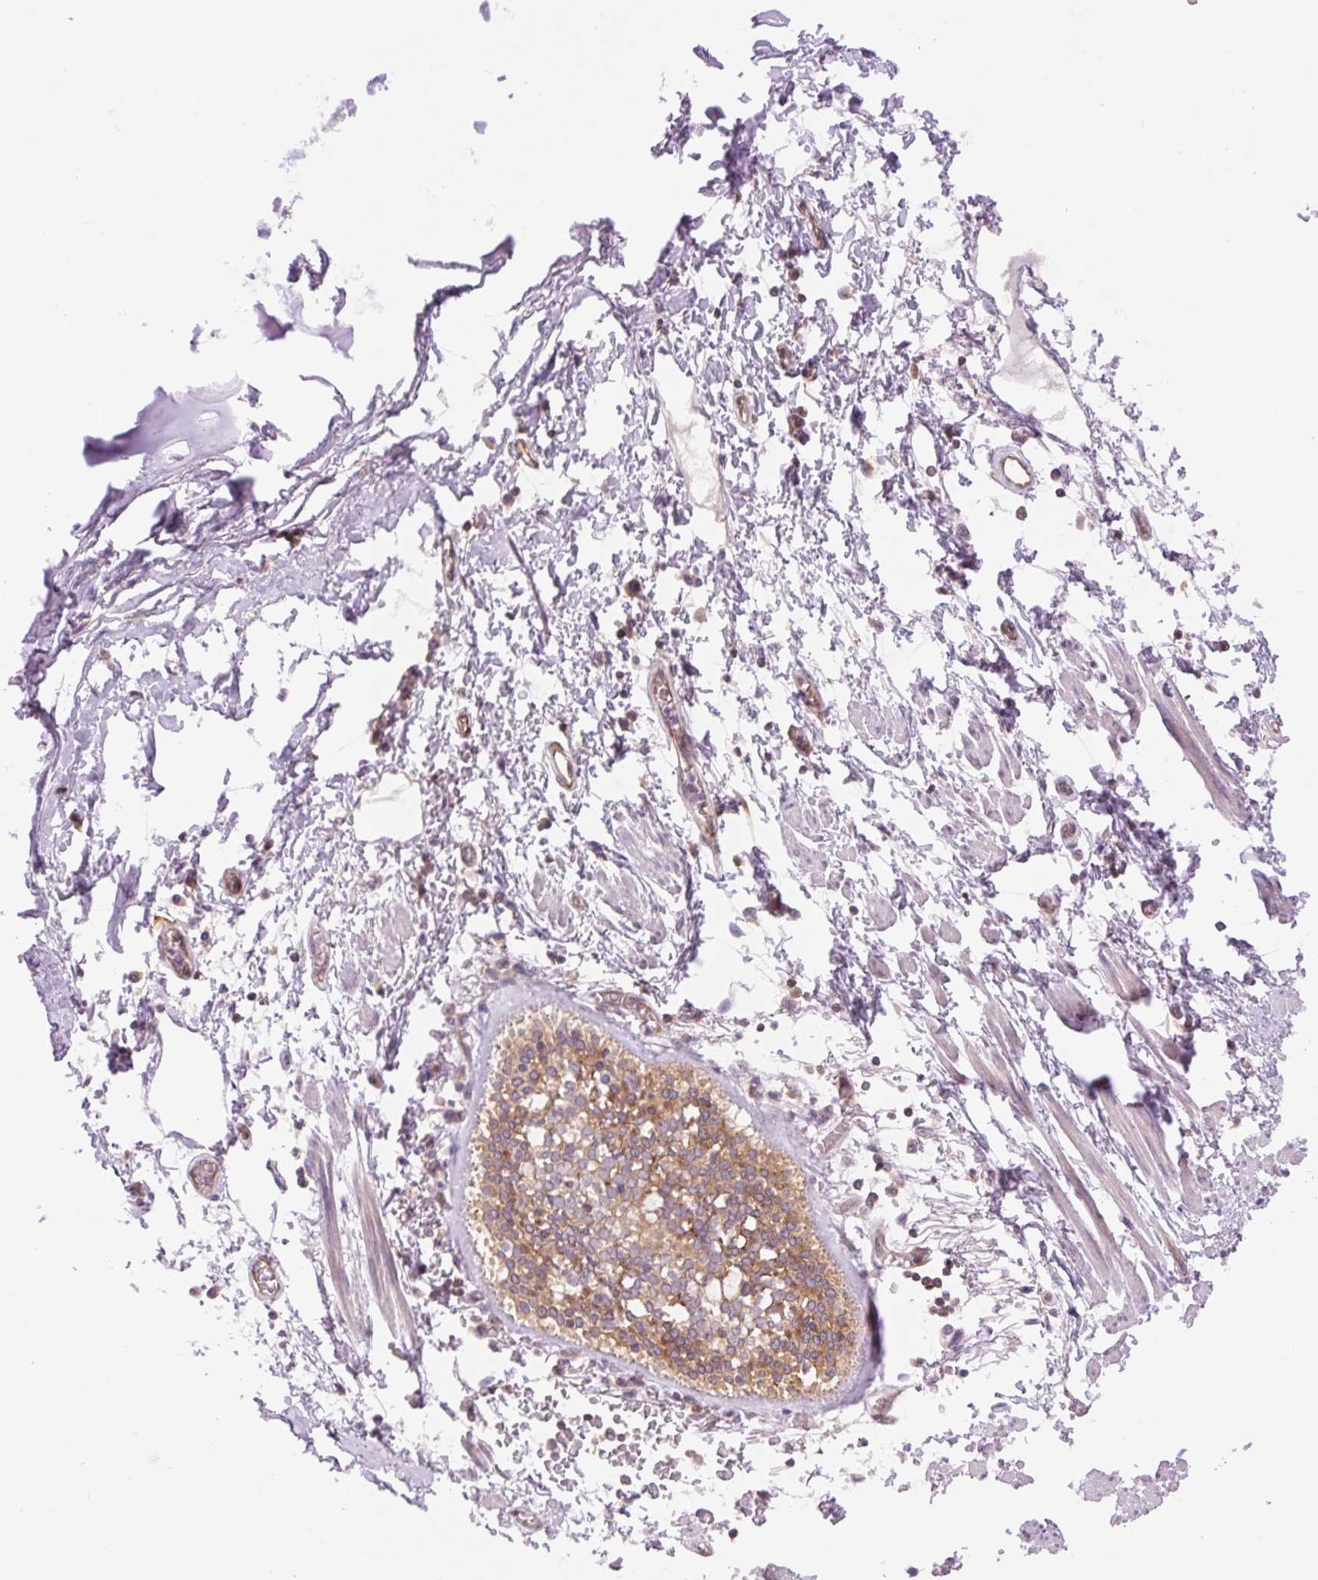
{"staining": {"intensity": "negative", "quantity": "none", "location": "none"}, "tissue": "adipose tissue", "cell_type": "Adipocytes", "image_type": "normal", "snomed": [{"axis": "morphology", "description": "Normal tissue, NOS"}, {"axis": "morphology", "description": "Degeneration, NOS"}, {"axis": "topography", "description": "Cartilage tissue"}, {"axis": "topography", "description": "Lung"}], "caption": "High power microscopy image of an IHC micrograph of unremarkable adipose tissue, revealing no significant positivity in adipocytes. (DAB IHC with hematoxylin counter stain).", "gene": "MINK1", "patient": {"sex": "female", "age": 61}}